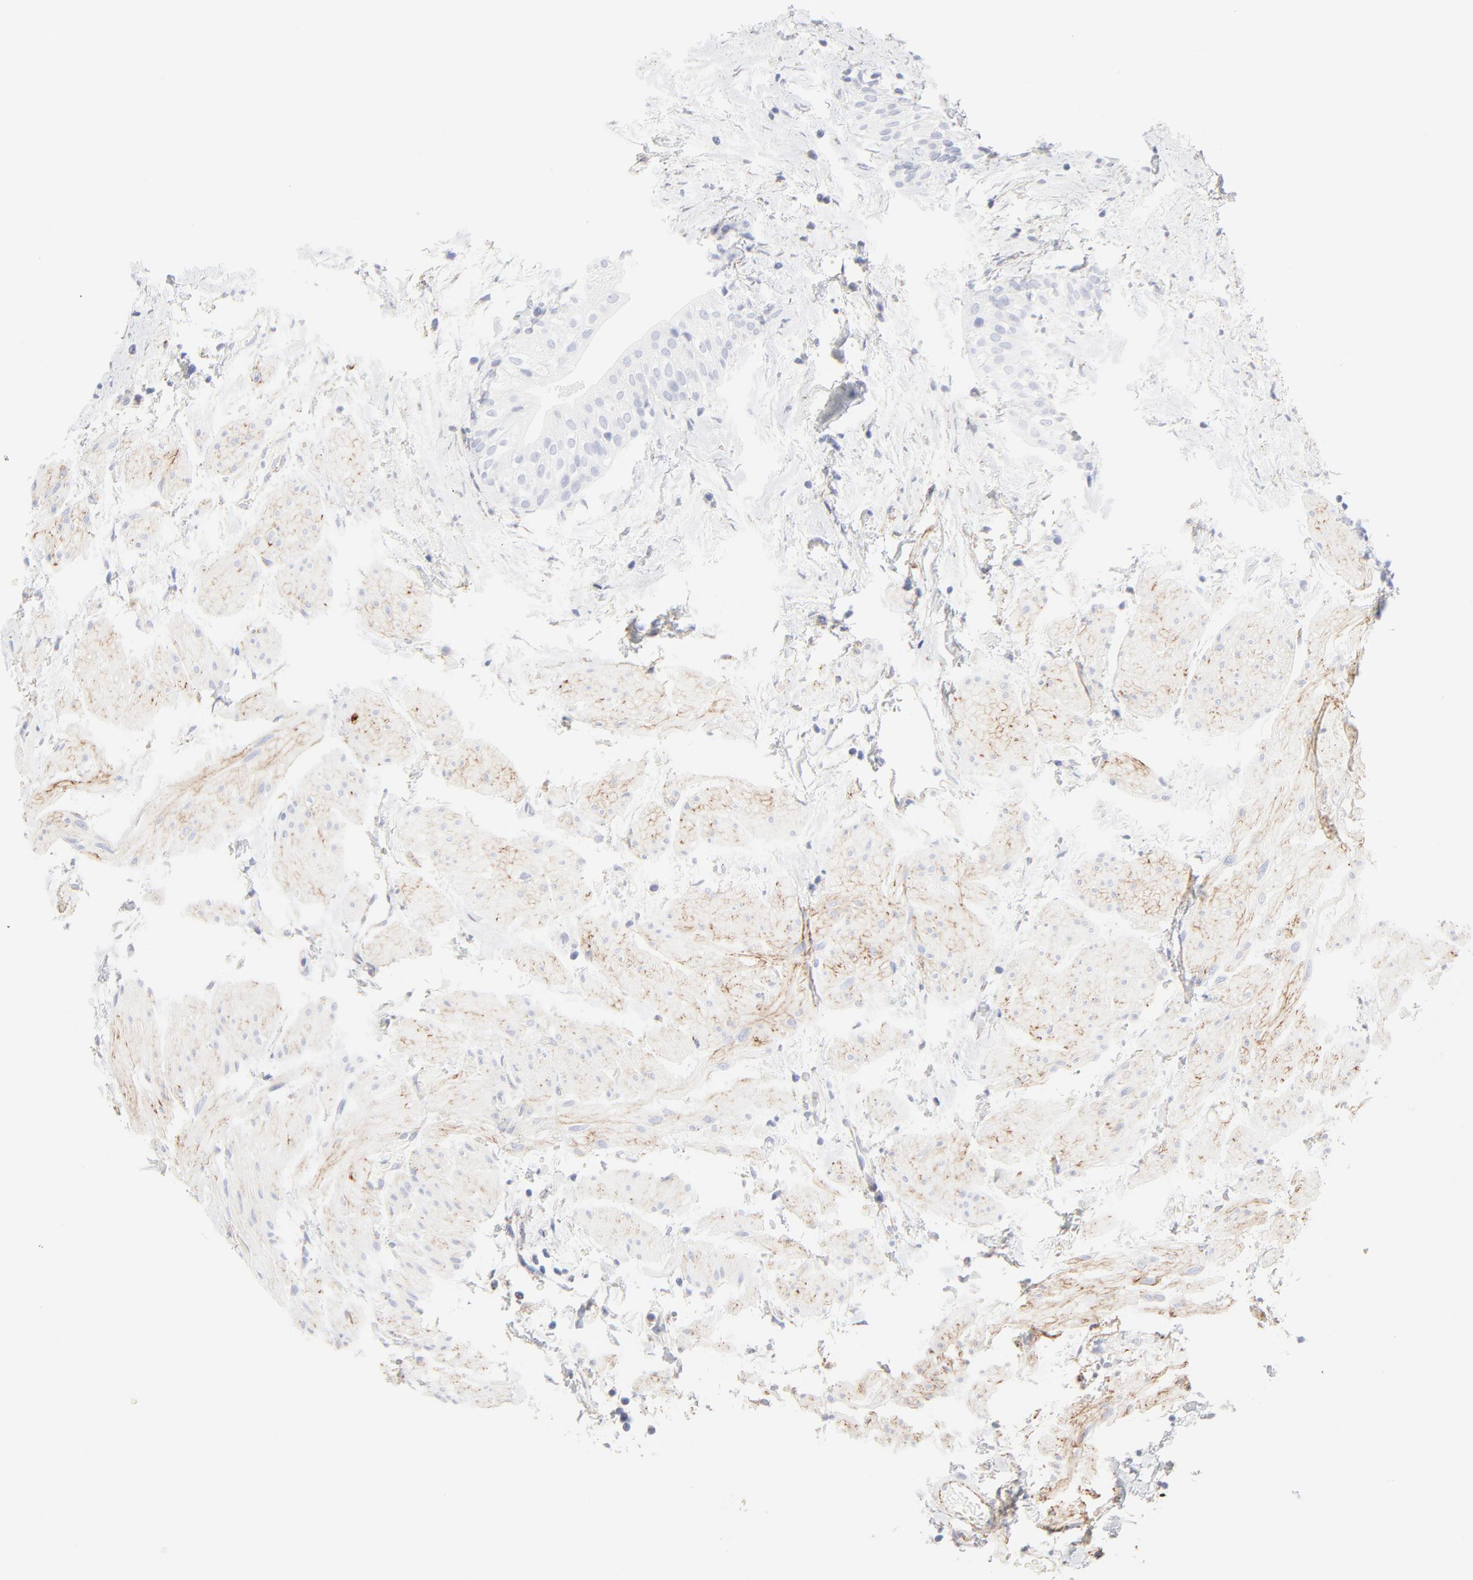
{"staining": {"intensity": "negative", "quantity": "none", "location": "none"}, "tissue": "urinary bladder", "cell_type": "Urothelial cells", "image_type": "normal", "snomed": [{"axis": "morphology", "description": "Normal tissue, NOS"}, {"axis": "topography", "description": "Urinary bladder"}], "caption": "Urothelial cells show no significant protein positivity in benign urinary bladder.", "gene": "ITGA5", "patient": {"sex": "male", "age": 59}}